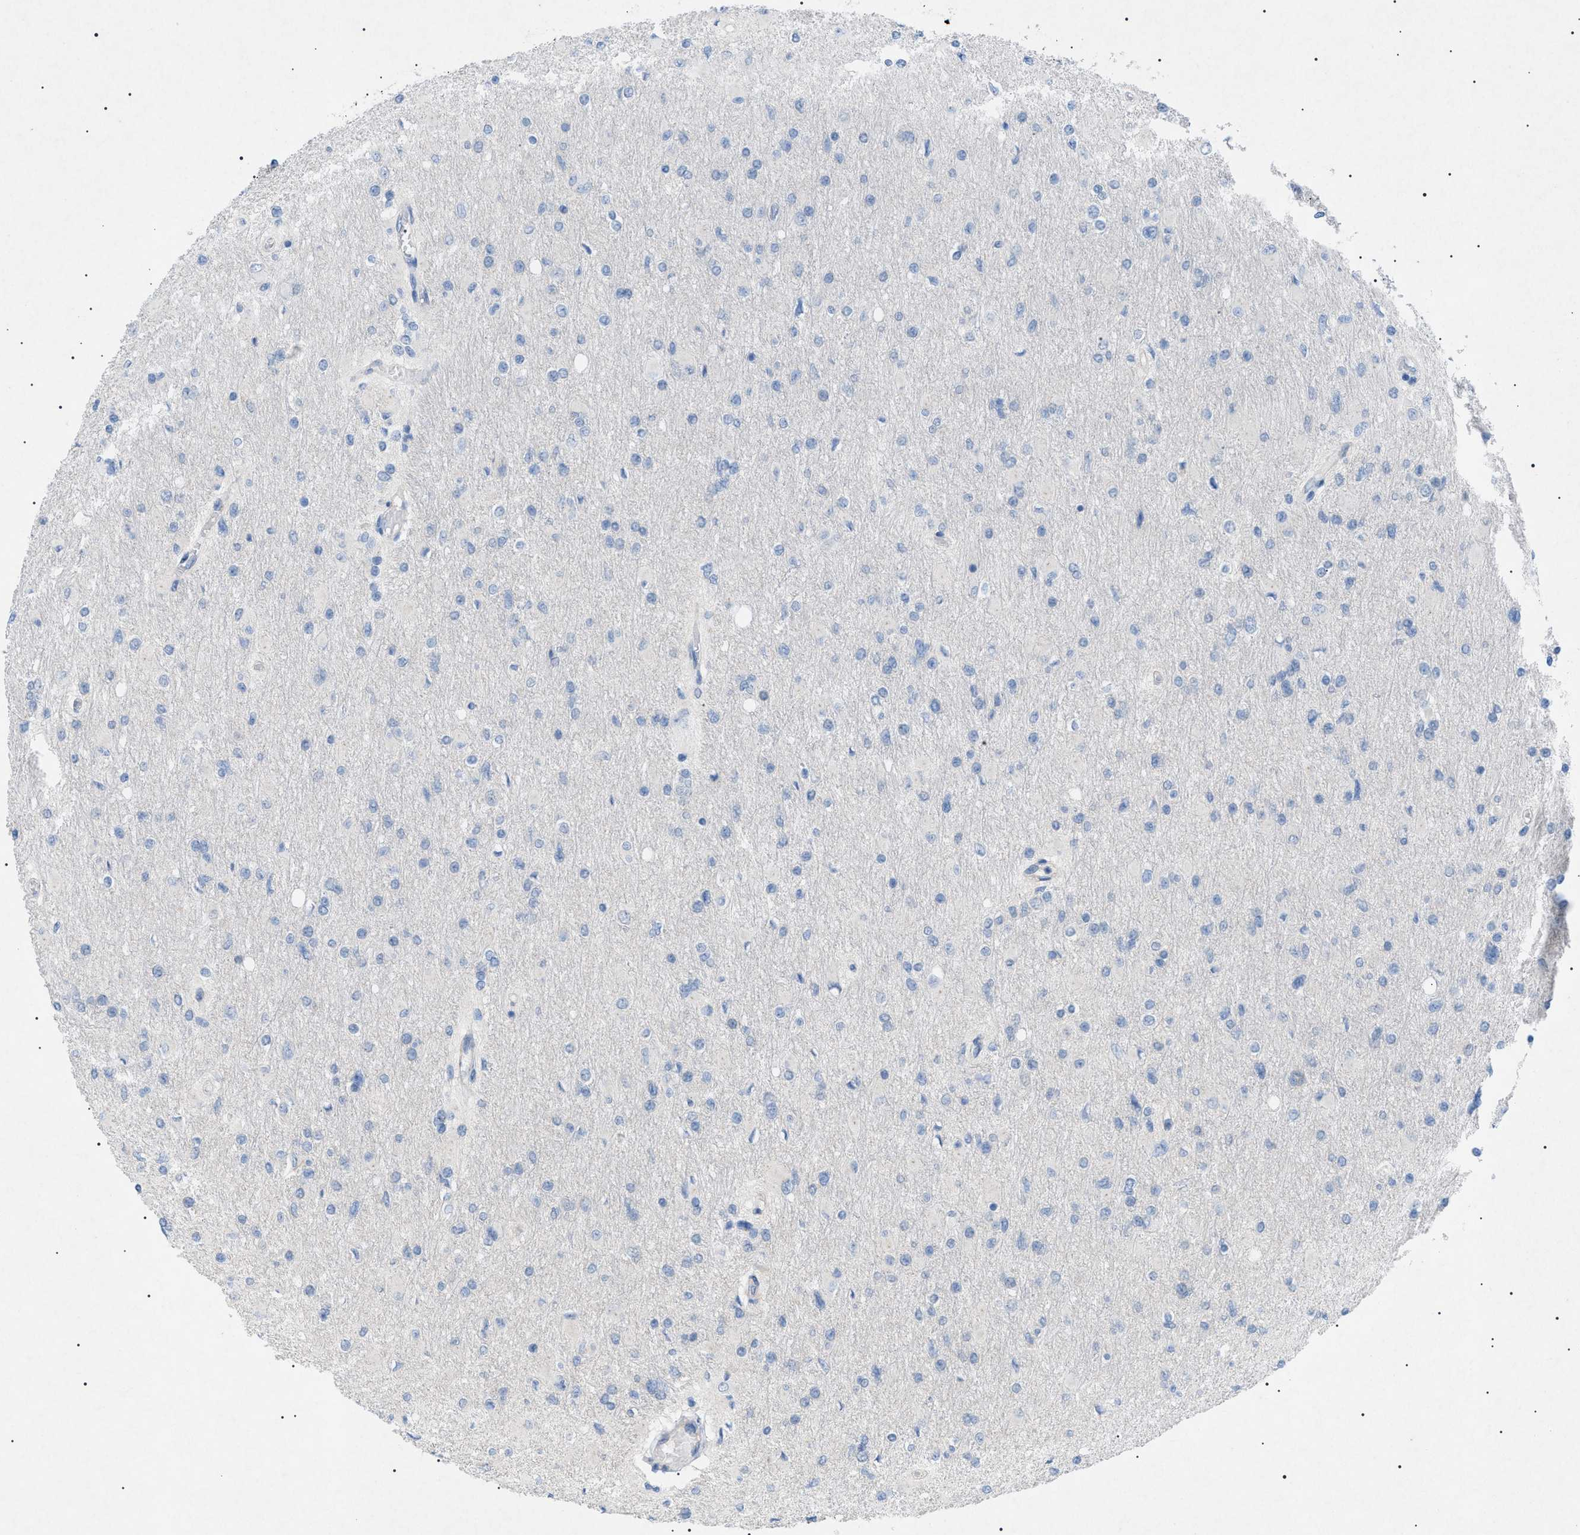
{"staining": {"intensity": "negative", "quantity": "none", "location": "none"}, "tissue": "glioma", "cell_type": "Tumor cells", "image_type": "cancer", "snomed": [{"axis": "morphology", "description": "Glioma, malignant, High grade"}, {"axis": "topography", "description": "Cerebral cortex"}], "caption": "This is a image of immunohistochemistry (IHC) staining of malignant glioma (high-grade), which shows no staining in tumor cells.", "gene": "ADAMTS1", "patient": {"sex": "female", "age": 36}}